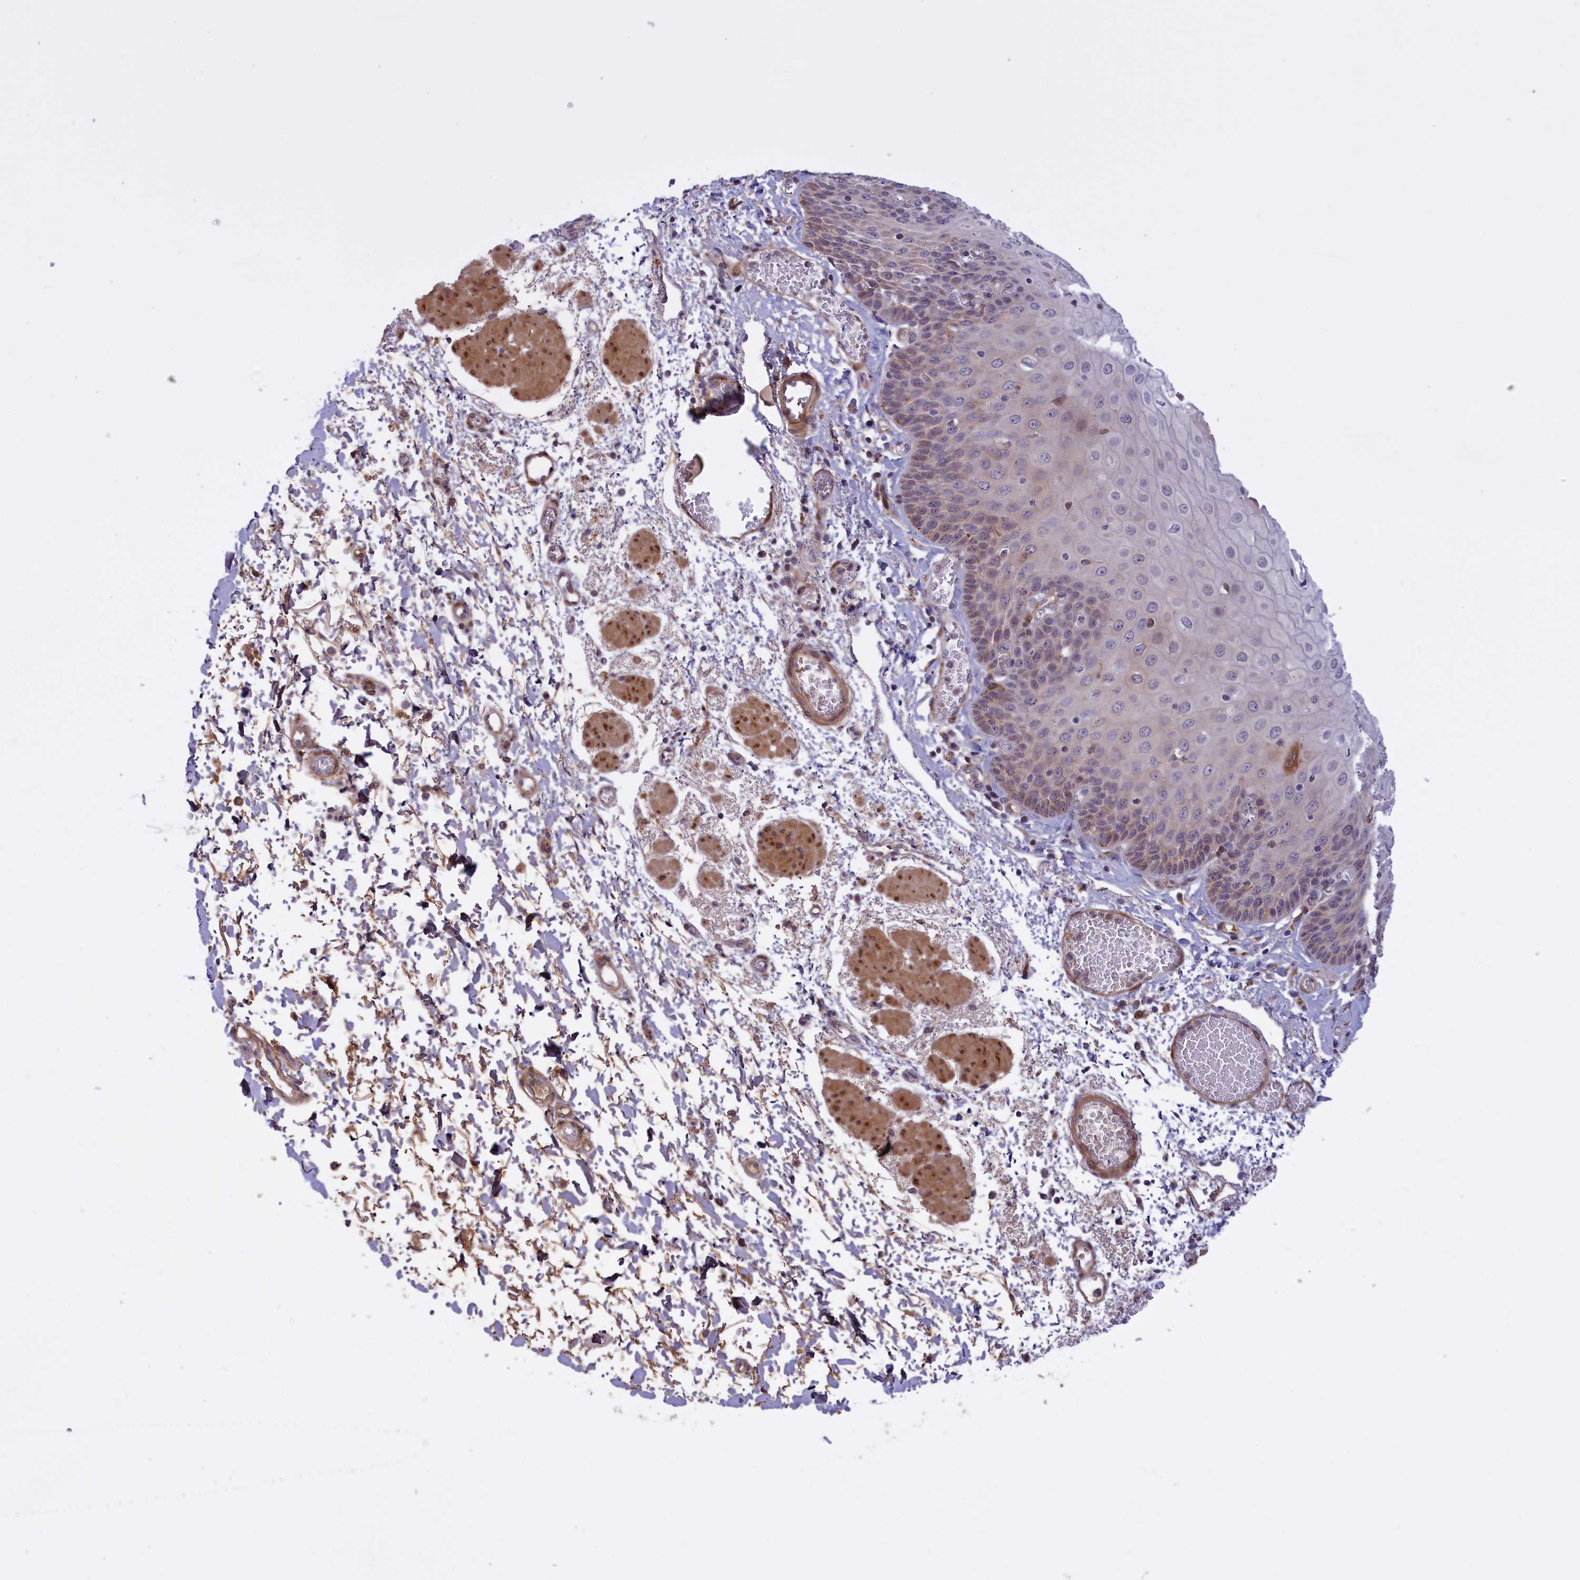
{"staining": {"intensity": "moderate", "quantity": "<25%", "location": "cytoplasmic/membranous"}, "tissue": "esophagus", "cell_type": "Squamous epithelial cells", "image_type": "normal", "snomed": [{"axis": "morphology", "description": "Normal tissue, NOS"}, {"axis": "topography", "description": "Esophagus"}], "caption": "Moderate cytoplasmic/membranous positivity for a protein is appreciated in approximately <25% of squamous epithelial cells of benign esophagus using immunohistochemistry.", "gene": "RRAD", "patient": {"sex": "male", "age": 81}}